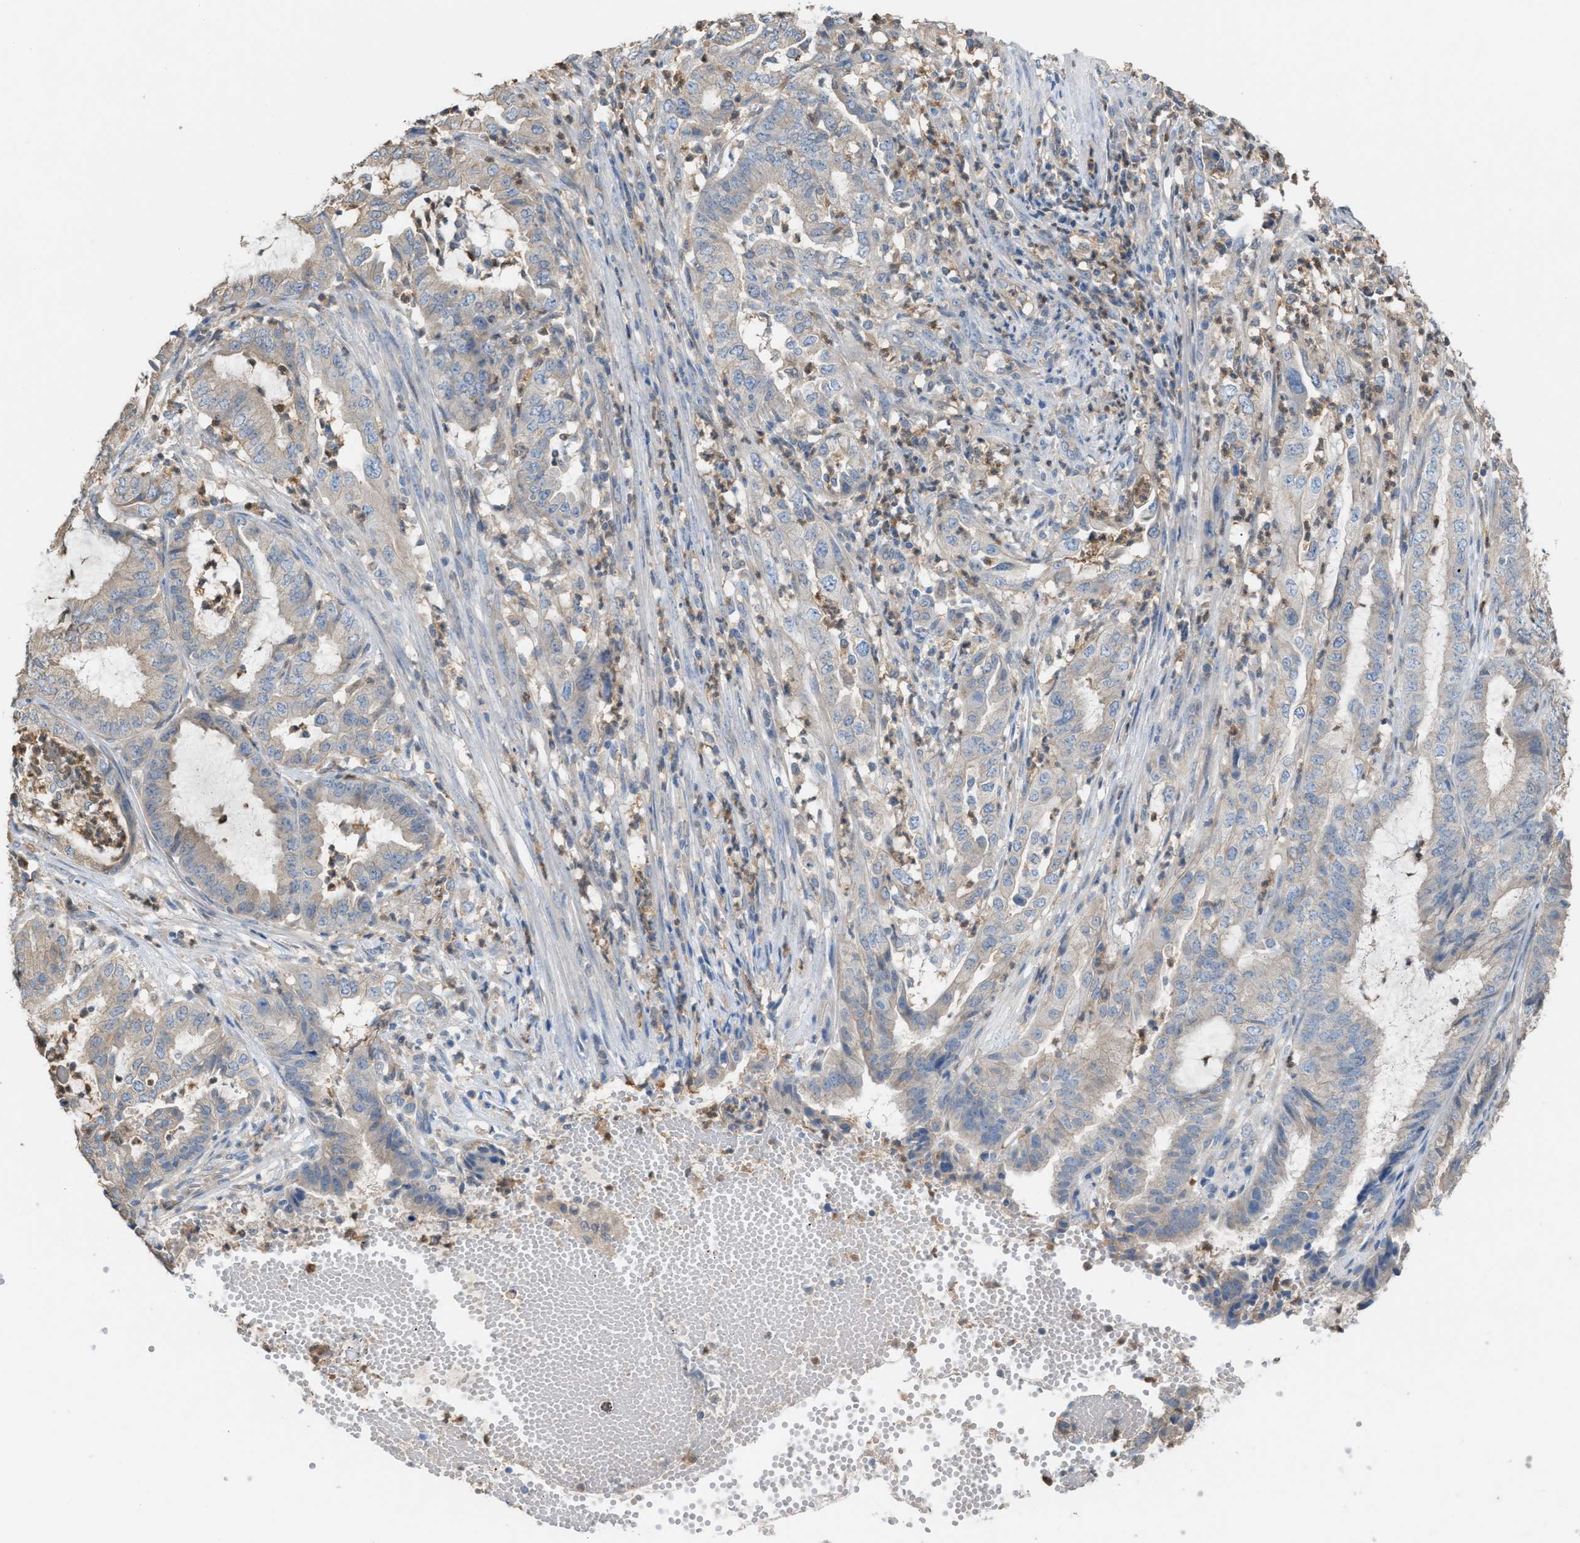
{"staining": {"intensity": "negative", "quantity": "none", "location": "none"}, "tissue": "endometrial cancer", "cell_type": "Tumor cells", "image_type": "cancer", "snomed": [{"axis": "morphology", "description": "Adenocarcinoma, NOS"}, {"axis": "topography", "description": "Endometrium"}], "caption": "Immunohistochemical staining of human endometrial cancer (adenocarcinoma) demonstrates no significant positivity in tumor cells.", "gene": "NQO2", "patient": {"sex": "female", "age": 51}}